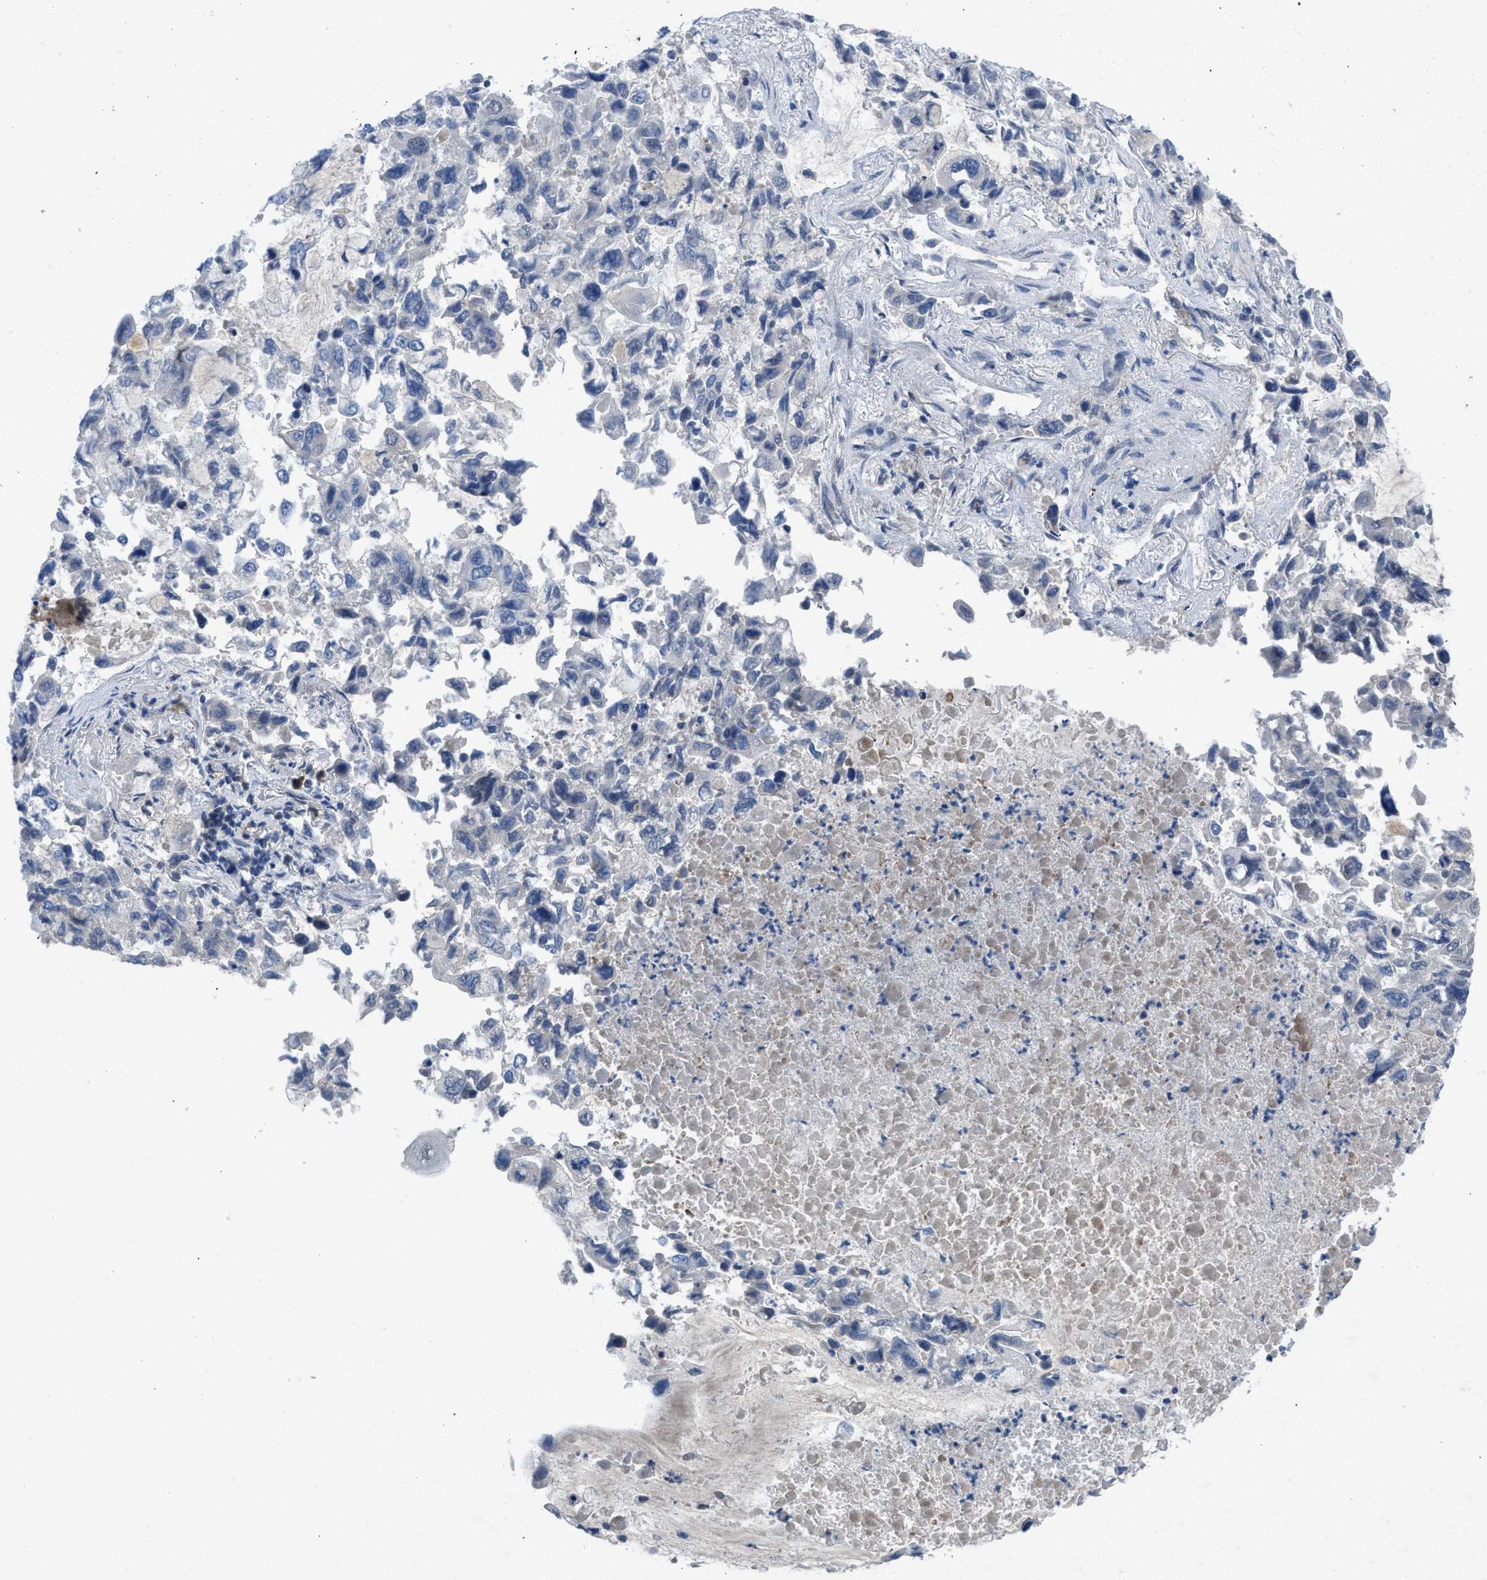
{"staining": {"intensity": "negative", "quantity": "none", "location": "none"}, "tissue": "lung cancer", "cell_type": "Tumor cells", "image_type": "cancer", "snomed": [{"axis": "morphology", "description": "Adenocarcinoma, NOS"}, {"axis": "topography", "description": "Lung"}], "caption": "Tumor cells are negative for brown protein staining in lung adenocarcinoma.", "gene": "IL17RE", "patient": {"sex": "male", "age": 64}}